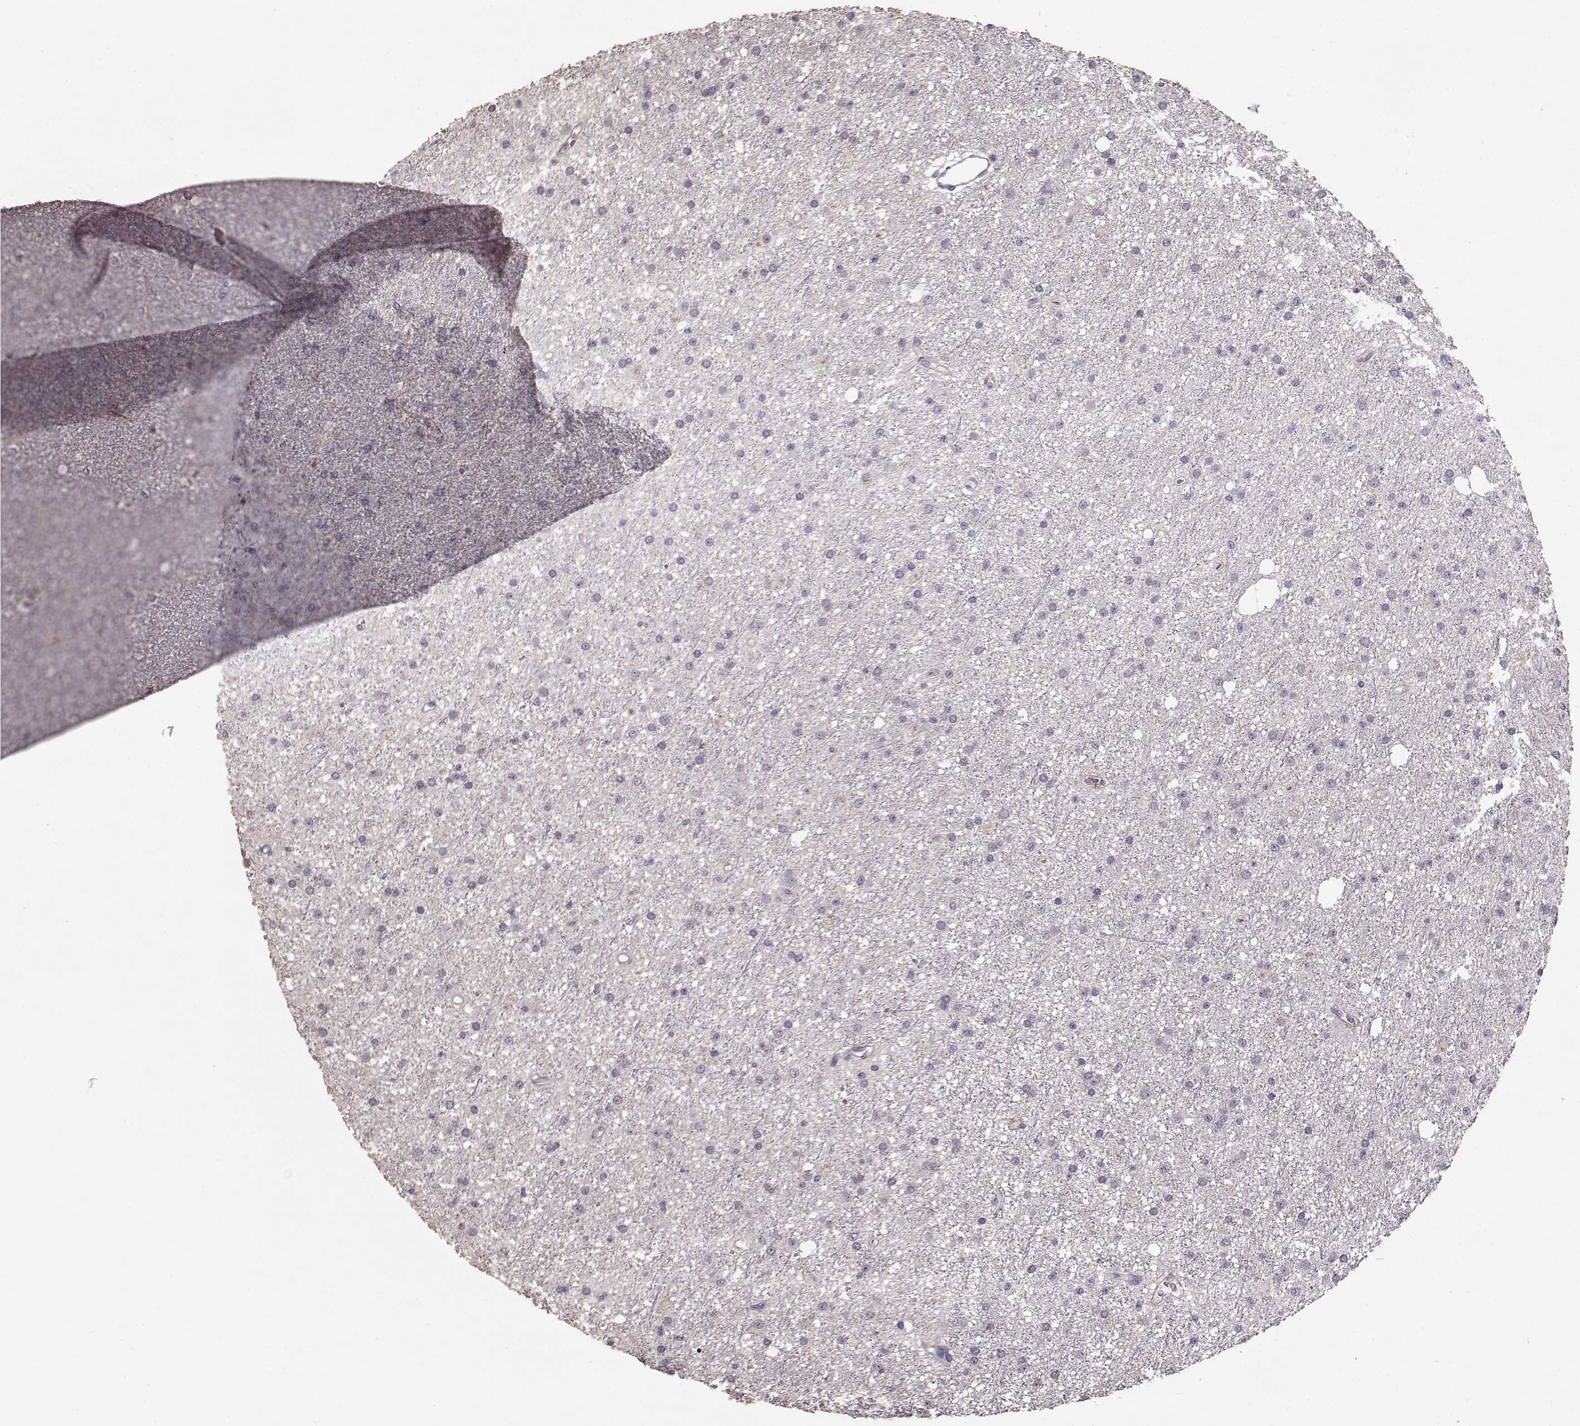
{"staining": {"intensity": "negative", "quantity": "none", "location": "none"}, "tissue": "glioma", "cell_type": "Tumor cells", "image_type": "cancer", "snomed": [{"axis": "morphology", "description": "Glioma, malignant, Low grade"}, {"axis": "topography", "description": "Brain"}], "caption": "Human glioma stained for a protein using immunohistochemistry (IHC) demonstrates no positivity in tumor cells.", "gene": "PMCH", "patient": {"sex": "male", "age": 27}}